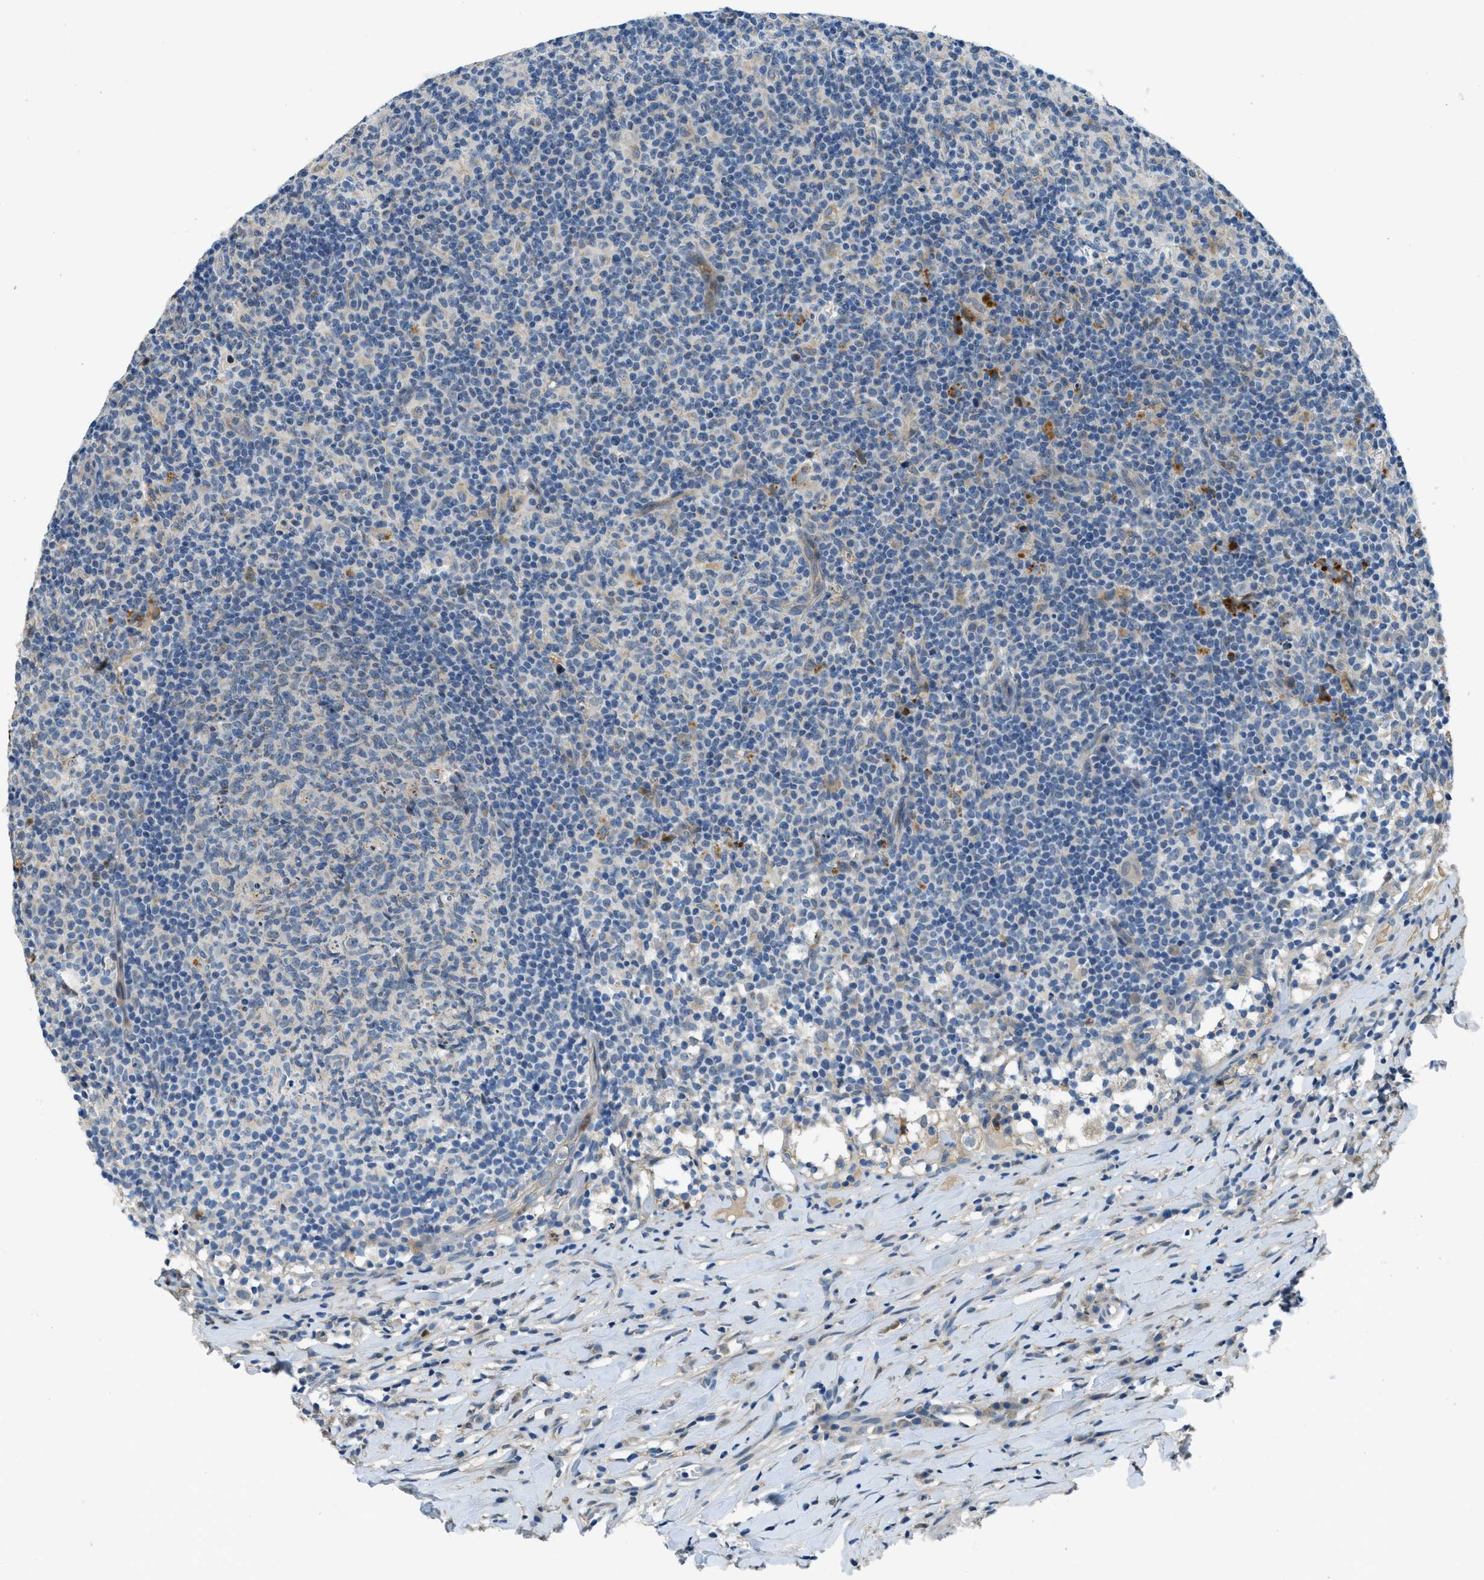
{"staining": {"intensity": "weak", "quantity": "<25%", "location": "cytoplasmic/membranous"}, "tissue": "lymph node", "cell_type": "Germinal center cells", "image_type": "normal", "snomed": [{"axis": "morphology", "description": "Normal tissue, NOS"}, {"axis": "morphology", "description": "Inflammation, NOS"}, {"axis": "topography", "description": "Lymph node"}], "caption": "Germinal center cells are negative for brown protein staining in normal lymph node. Brightfield microscopy of IHC stained with DAB (brown) and hematoxylin (blue), captured at high magnification.", "gene": "SNX14", "patient": {"sex": "male", "age": 55}}